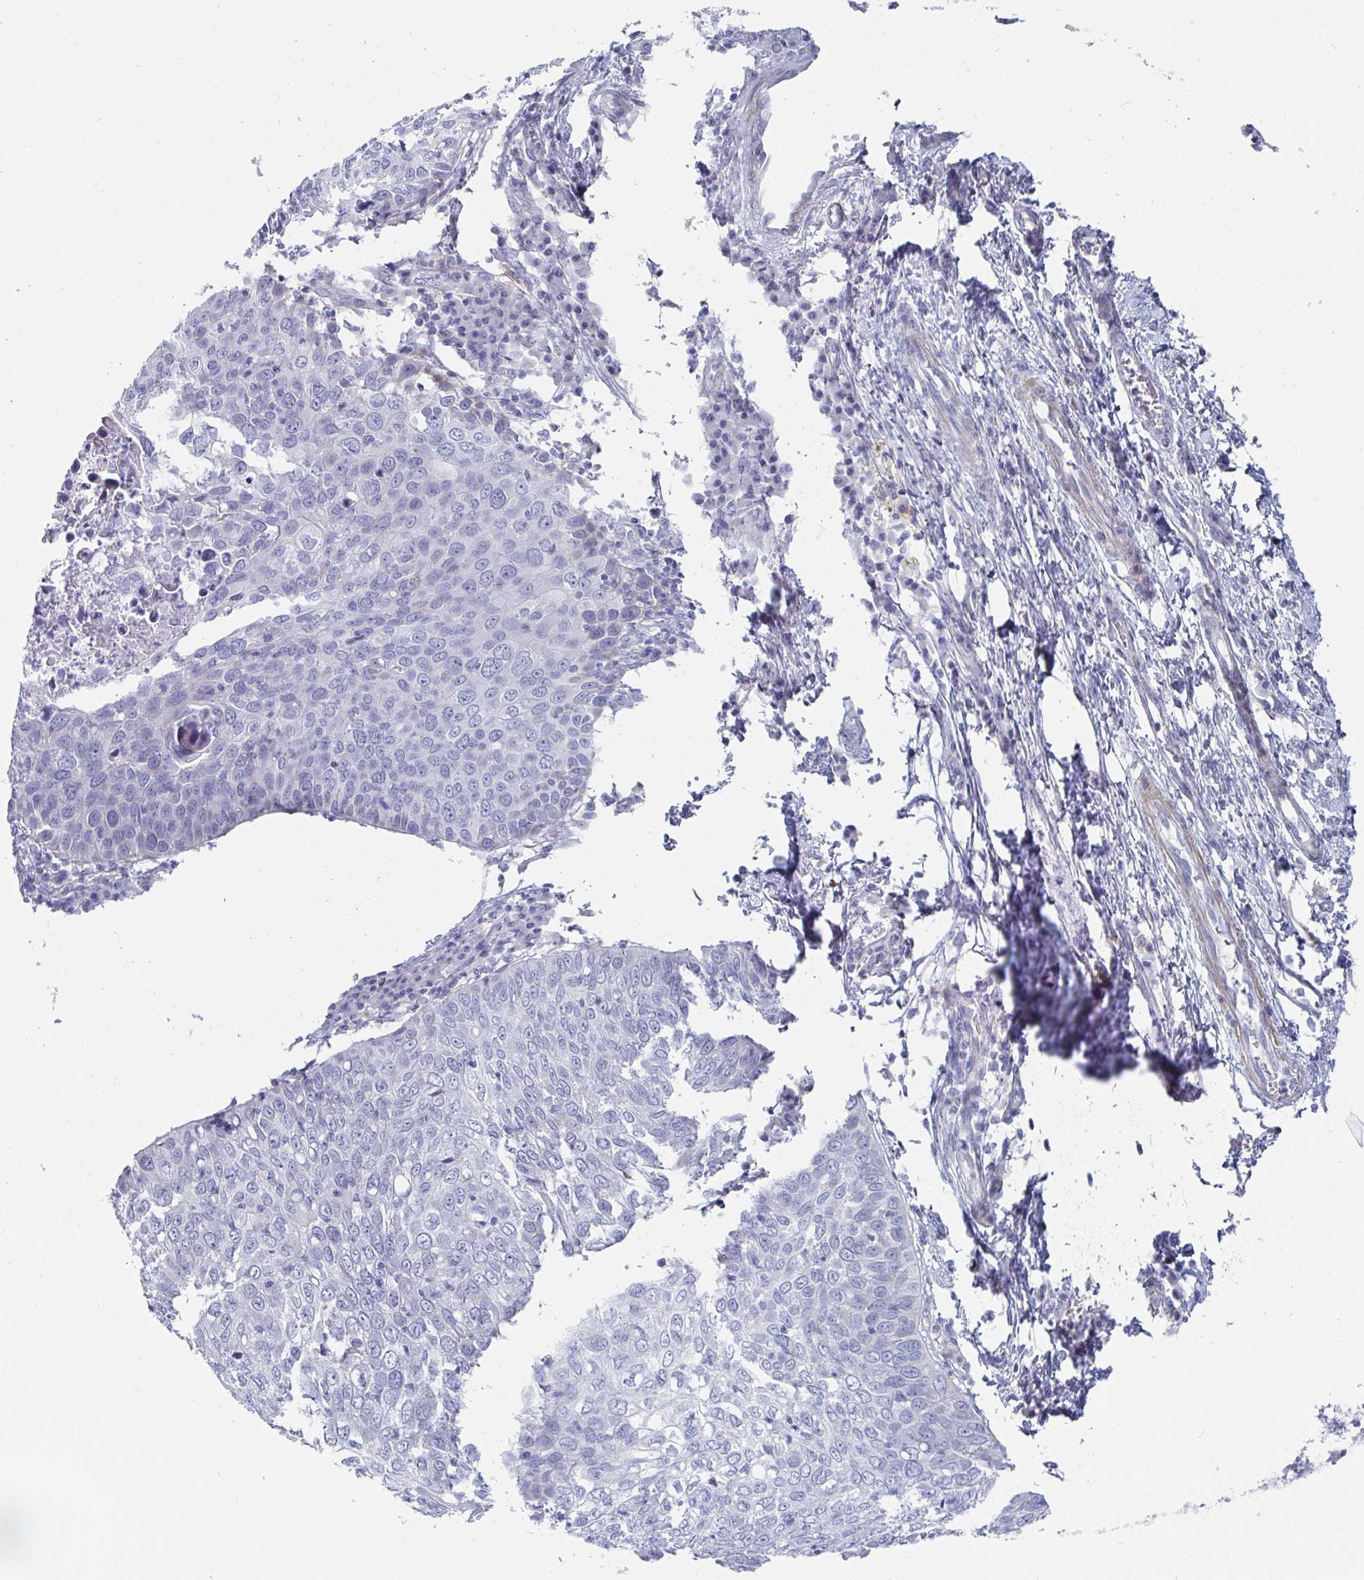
{"staining": {"intensity": "negative", "quantity": "none", "location": "none"}, "tissue": "skin cancer", "cell_type": "Tumor cells", "image_type": "cancer", "snomed": [{"axis": "morphology", "description": "Squamous cell carcinoma, NOS"}, {"axis": "topography", "description": "Skin"}], "caption": "This is a image of immunohistochemistry (IHC) staining of skin cancer (squamous cell carcinoma), which shows no expression in tumor cells. The staining was performed using DAB to visualize the protein expression in brown, while the nuclei were stained in blue with hematoxylin (Magnification: 20x).", "gene": "ZFP82", "patient": {"sex": "male", "age": 87}}